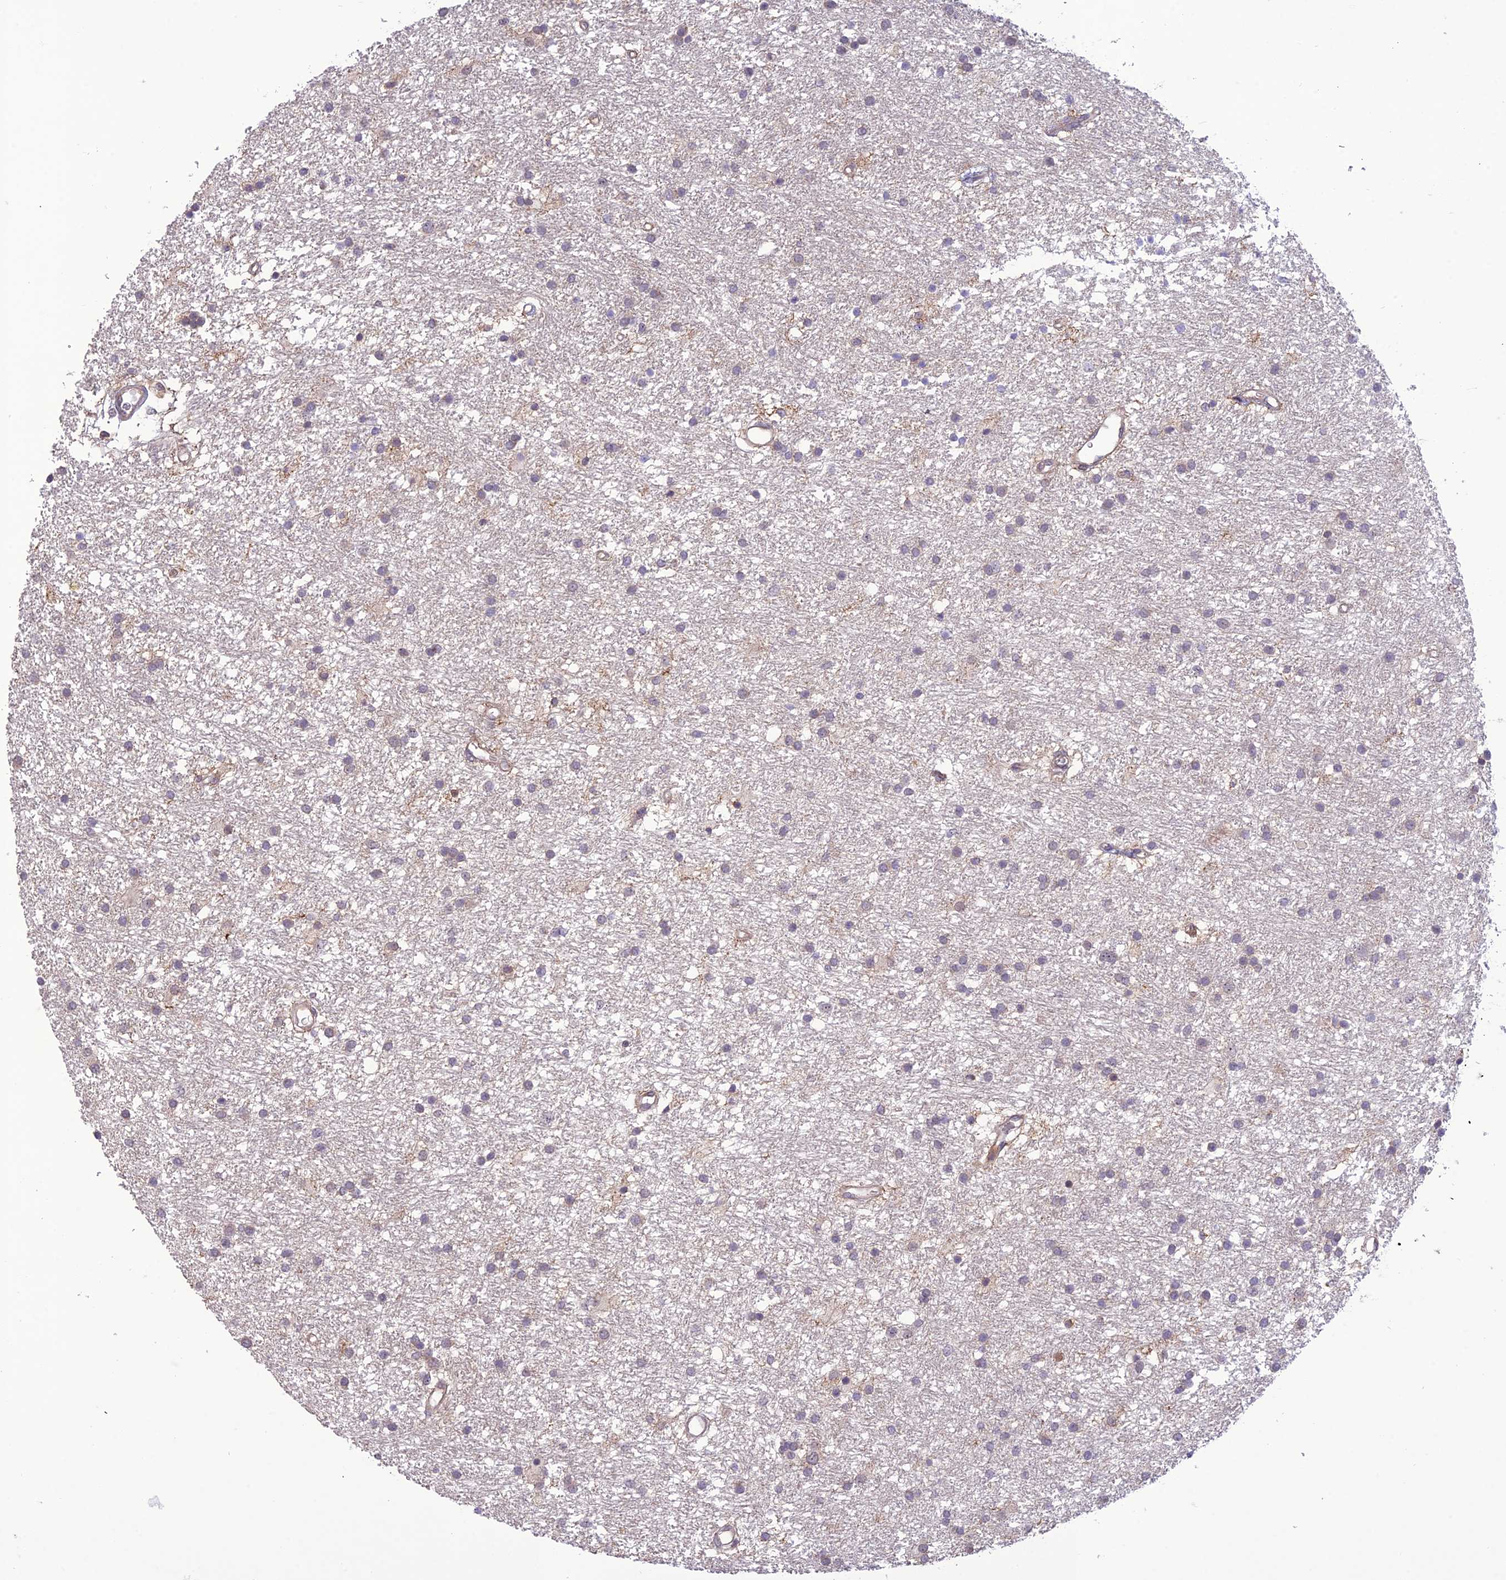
{"staining": {"intensity": "negative", "quantity": "none", "location": "none"}, "tissue": "glioma", "cell_type": "Tumor cells", "image_type": "cancer", "snomed": [{"axis": "morphology", "description": "Glioma, malignant, High grade"}, {"axis": "topography", "description": "Brain"}], "caption": "Malignant high-grade glioma was stained to show a protein in brown. There is no significant positivity in tumor cells. (Stains: DAB (3,3'-diaminobenzidine) immunohistochemistry with hematoxylin counter stain, Microscopy: brightfield microscopy at high magnification).", "gene": "ITGAE", "patient": {"sex": "male", "age": 77}}